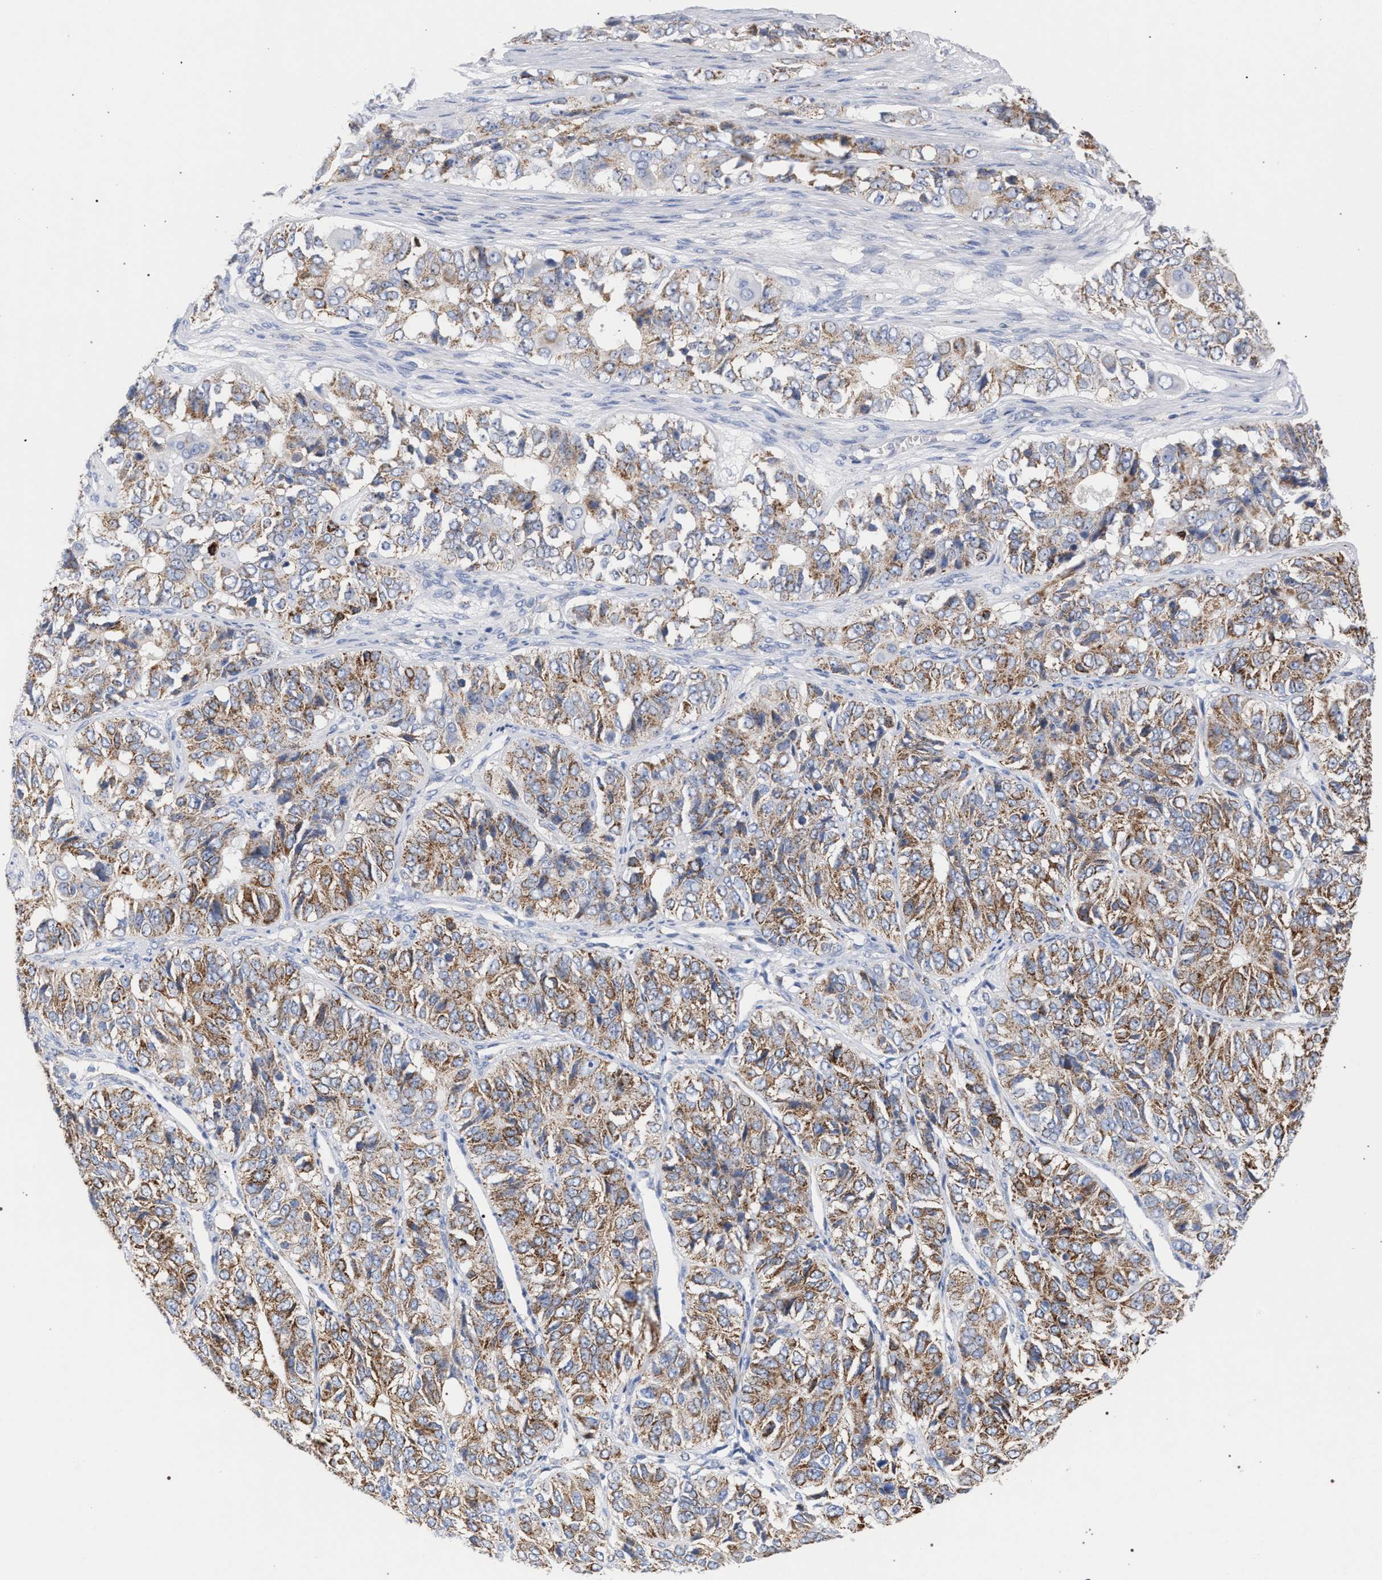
{"staining": {"intensity": "moderate", "quantity": ">75%", "location": "cytoplasmic/membranous"}, "tissue": "ovarian cancer", "cell_type": "Tumor cells", "image_type": "cancer", "snomed": [{"axis": "morphology", "description": "Carcinoma, endometroid"}, {"axis": "topography", "description": "Ovary"}], "caption": "Protein expression analysis of endometroid carcinoma (ovarian) reveals moderate cytoplasmic/membranous expression in approximately >75% of tumor cells.", "gene": "ECI2", "patient": {"sex": "female", "age": 51}}